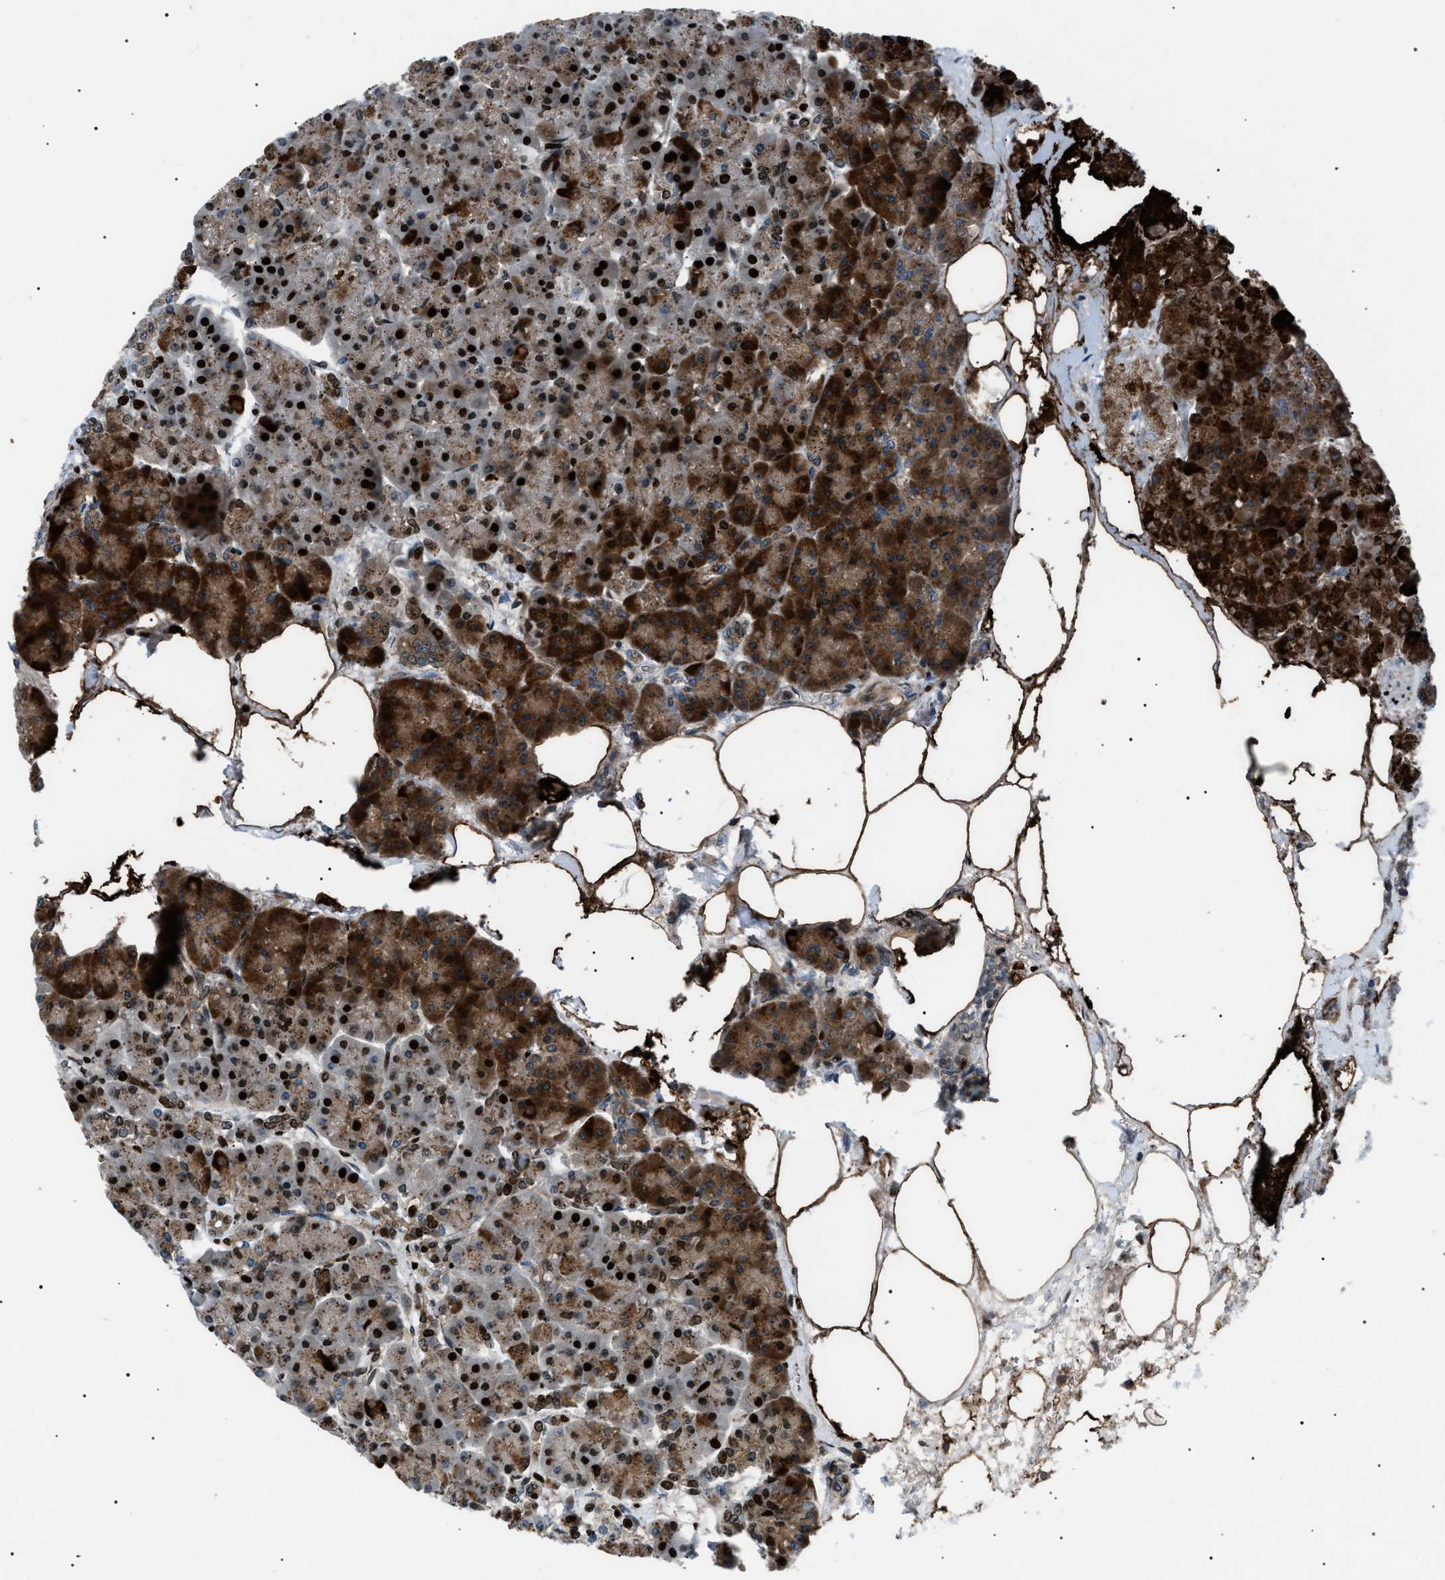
{"staining": {"intensity": "strong", "quantity": ">75%", "location": "cytoplasmic/membranous,nuclear"}, "tissue": "pancreas", "cell_type": "Exocrine glandular cells", "image_type": "normal", "snomed": [{"axis": "morphology", "description": "Normal tissue, NOS"}, {"axis": "topography", "description": "Pancreas"}], "caption": "Exocrine glandular cells exhibit high levels of strong cytoplasmic/membranous,nuclear positivity in approximately >75% of cells in unremarkable pancreas.", "gene": "PRKX", "patient": {"sex": "female", "age": 70}}